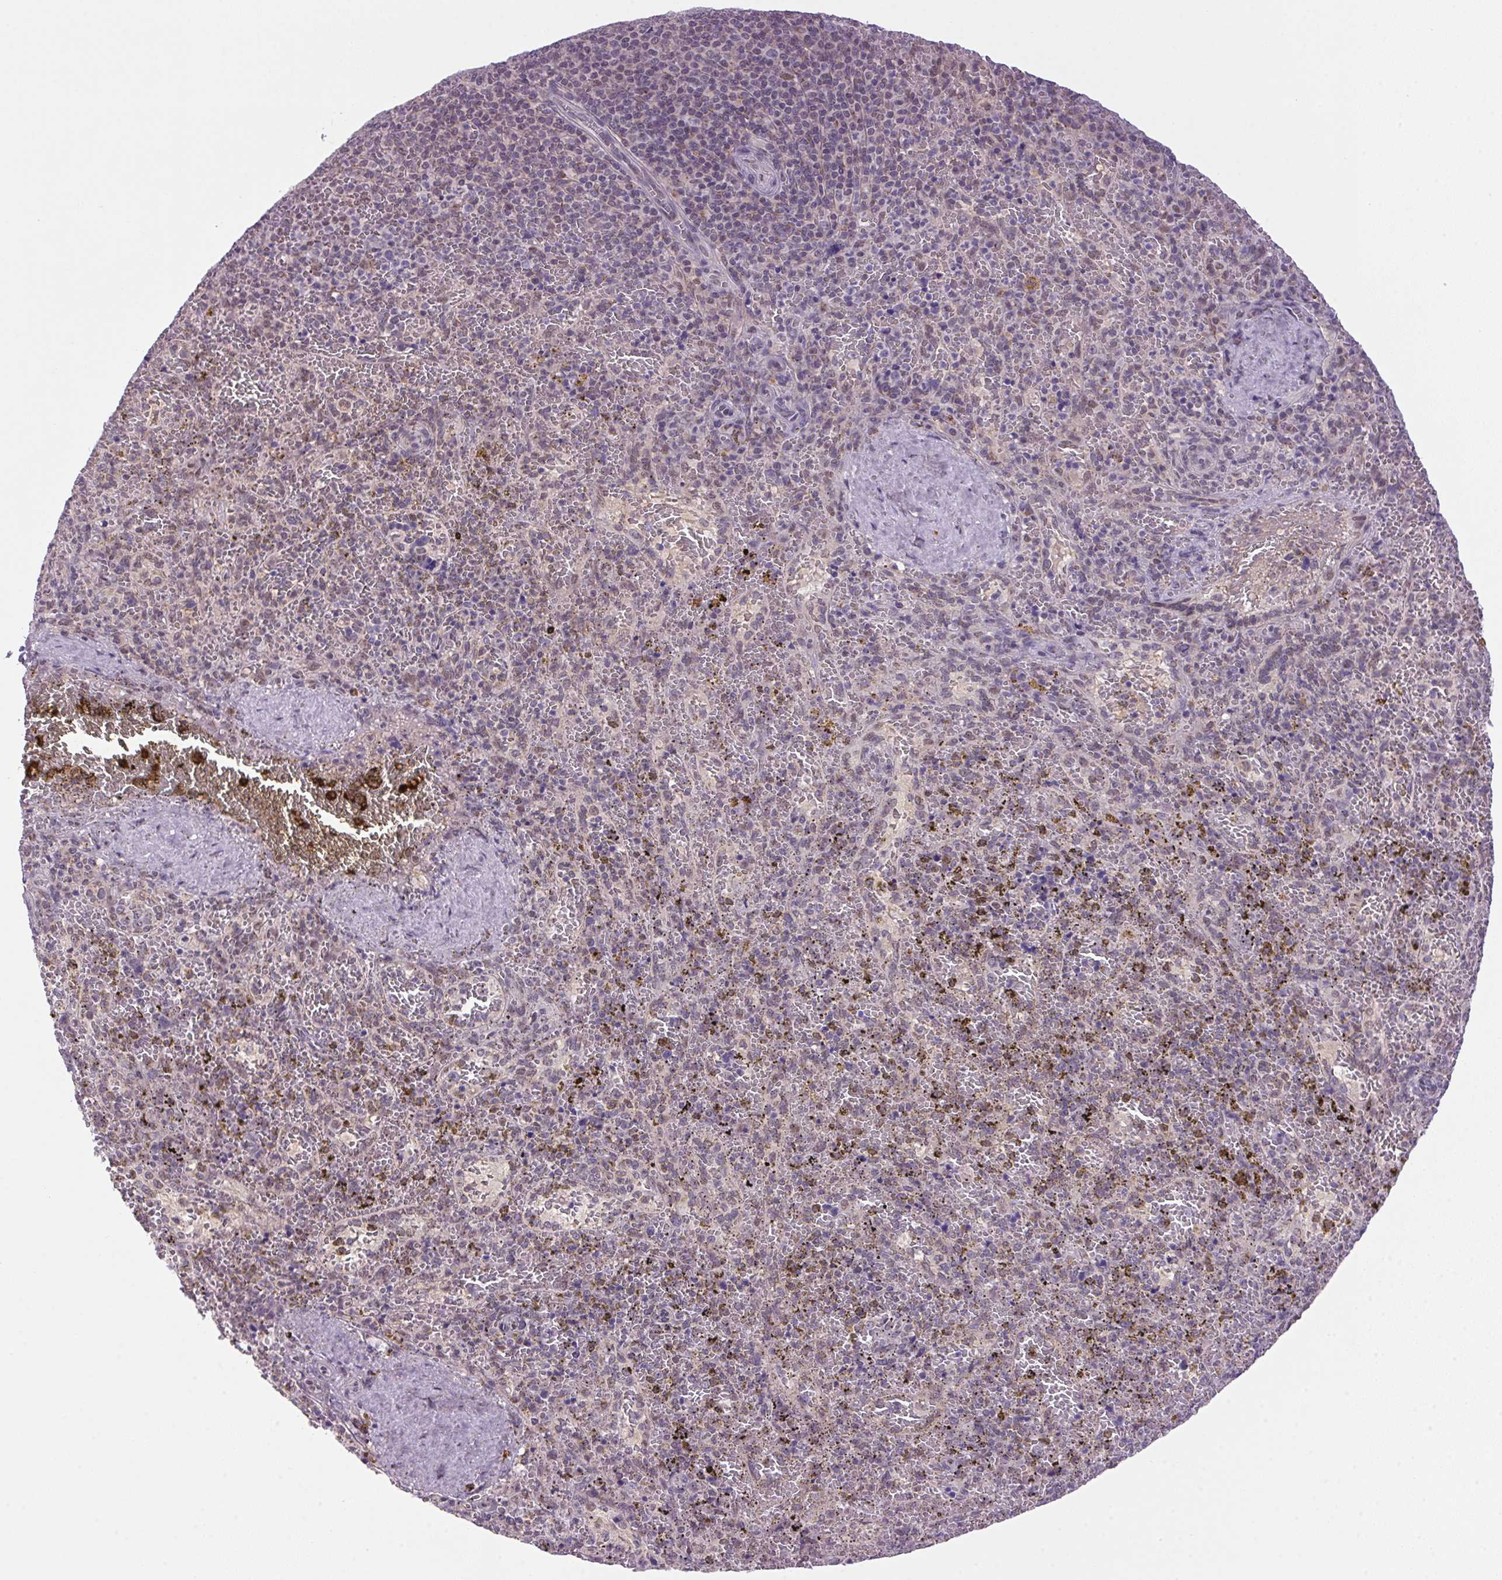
{"staining": {"intensity": "negative", "quantity": "none", "location": "none"}, "tissue": "spleen", "cell_type": "Cells in red pulp", "image_type": "normal", "snomed": [{"axis": "morphology", "description": "Normal tissue, NOS"}, {"axis": "topography", "description": "Spleen"}], "caption": "Spleen was stained to show a protein in brown. There is no significant positivity in cells in red pulp. (Stains: DAB immunohistochemistry with hematoxylin counter stain, Microscopy: brightfield microscopy at high magnification).", "gene": "AKR1E2", "patient": {"sex": "female", "age": 50}}